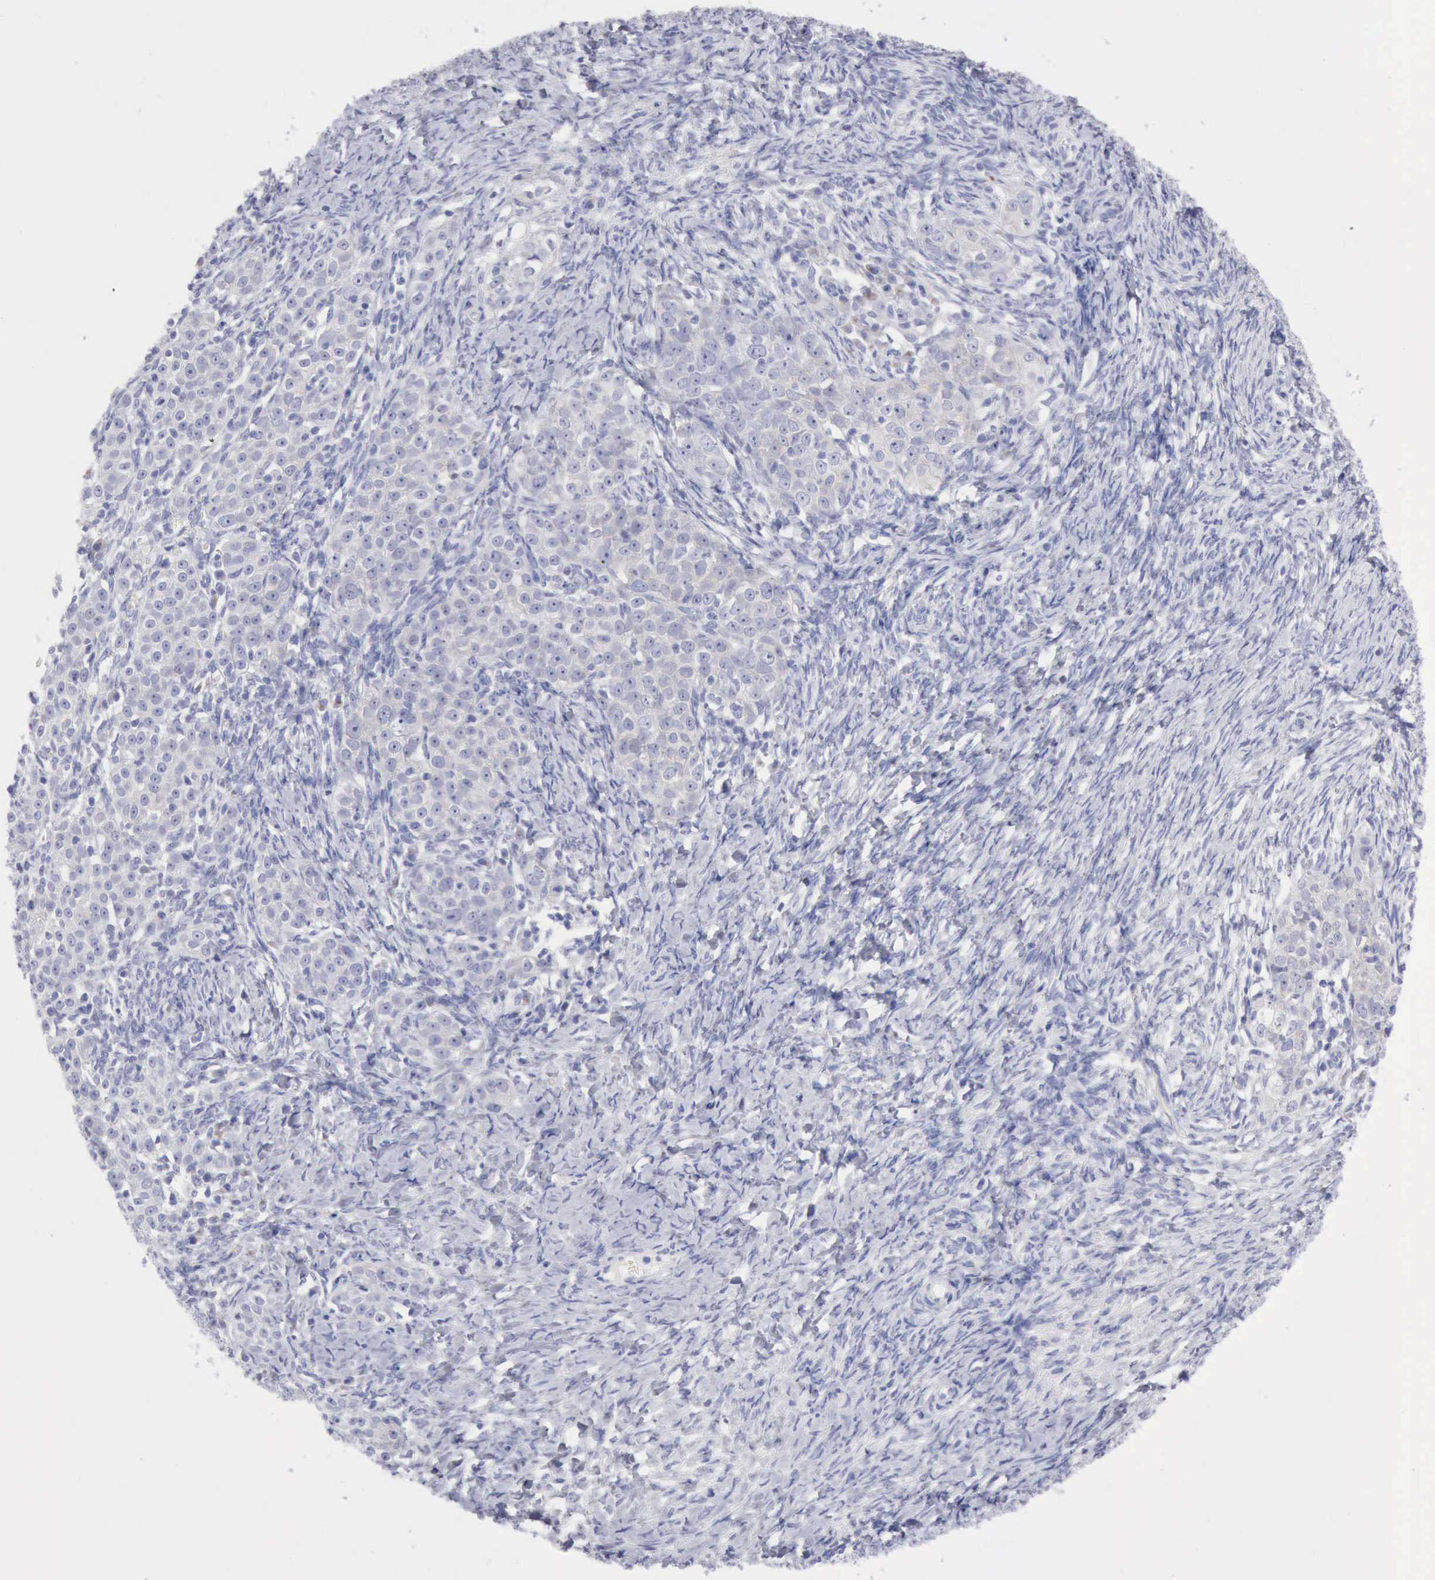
{"staining": {"intensity": "negative", "quantity": "none", "location": "none"}, "tissue": "ovarian cancer", "cell_type": "Tumor cells", "image_type": "cancer", "snomed": [{"axis": "morphology", "description": "Normal tissue, NOS"}, {"axis": "morphology", "description": "Cystadenocarcinoma, serous, NOS"}, {"axis": "topography", "description": "Ovary"}], "caption": "Immunohistochemistry (IHC) image of neoplastic tissue: human ovarian cancer (serous cystadenocarcinoma) stained with DAB reveals no significant protein positivity in tumor cells. (DAB immunohistochemistry with hematoxylin counter stain).", "gene": "ANGEL1", "patient": {"sex": "female", "age": 62}}